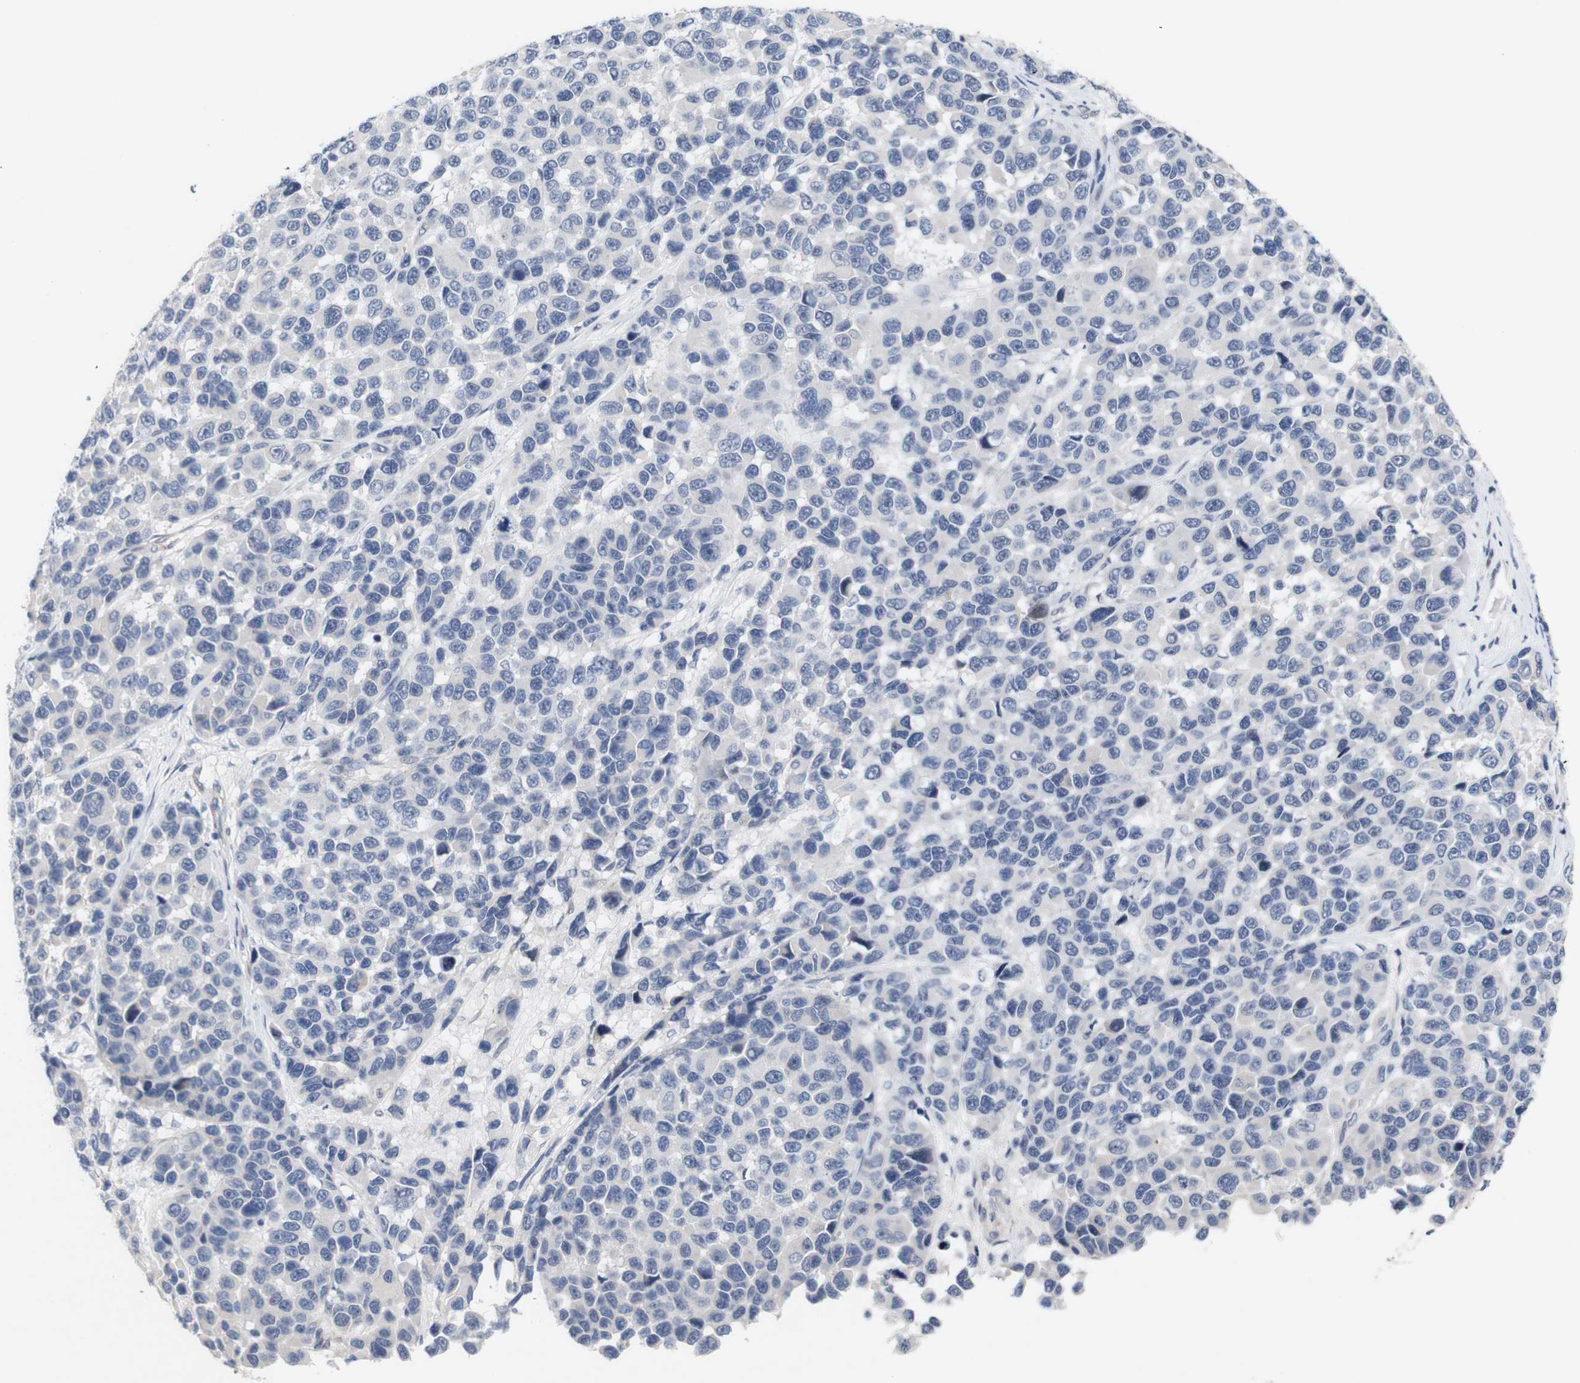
{"staining": {"intensity": "negative", "quantity": "none", "location": "none"}, "tissue": "melanoma", "cell_type": "Tumor cells", "image_type": "cancer", "snomed": [{"axis": "morphology", "description": "Malignant melanoma, NOS"}, {"axis": "topography", "description": "Skin"}], "caption": "The IHC image has no significant staining in tumor cells of melanoma tissue.", "gene": "CYB561", "patient": {"sex": "male", "age": 53}}